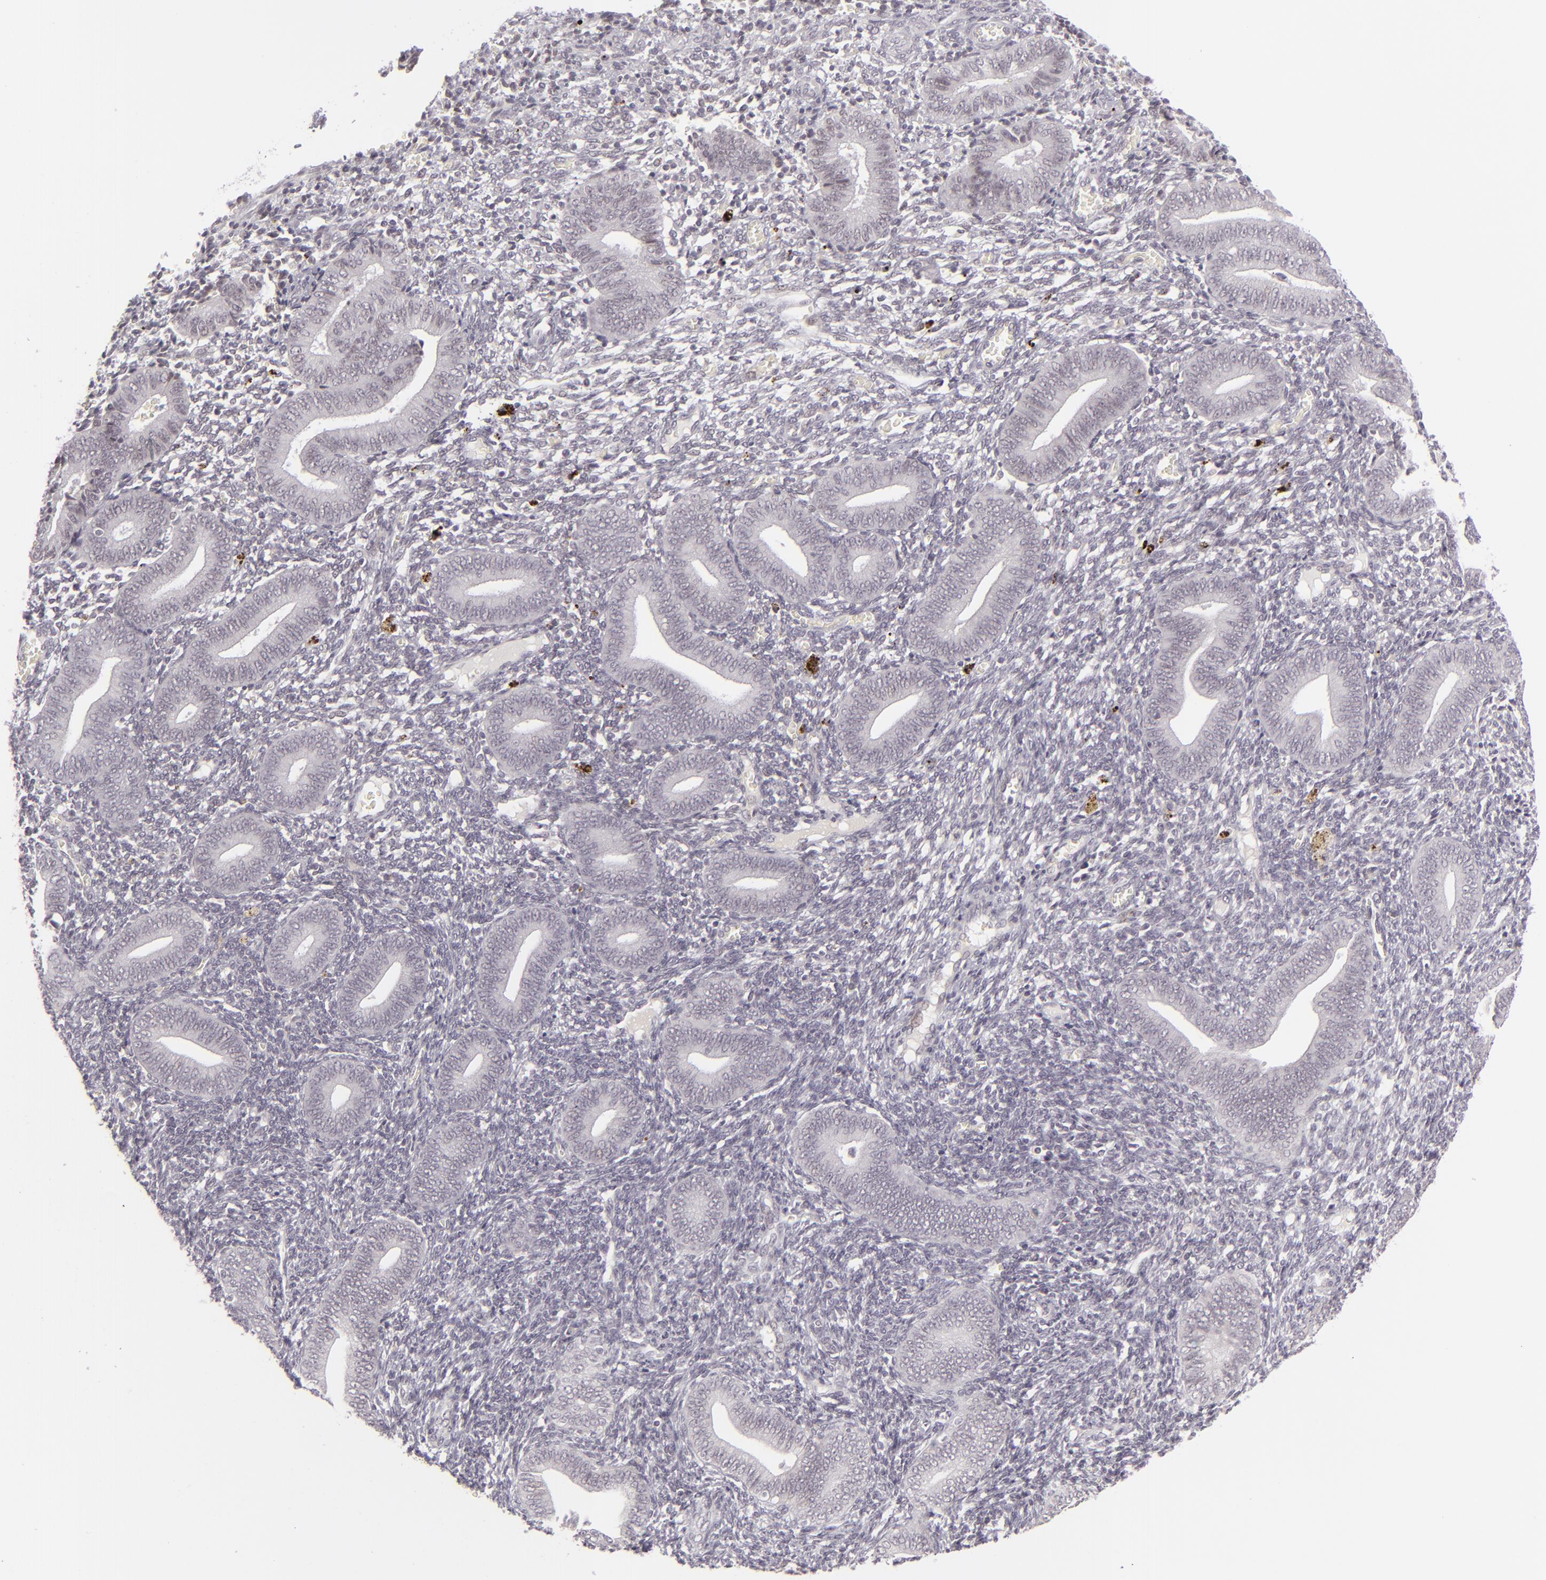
{"staining": {"intensity": "negative", "quantity": "none", "location": "none"}, "tissue": "endometrium", "cell_type": "Cells in endometrial stroma", "image_type": "normal", "snomed": [{"axis": "morphology", "description": "Normal tissue, NOS"}, {"axis": "topography", "description": "Uterus"}, {"axis": "topography", "description": "Endometrium"}], "caption": "This histopathology image is of normal endometrium stained with immunohistochemistry to label a protein in brown with the nuclei are counter-stained blue. There is no expression in cells in endometrial stroma.", "gene": "SIX1", "patient": {"sex": "female", "age": 33}}